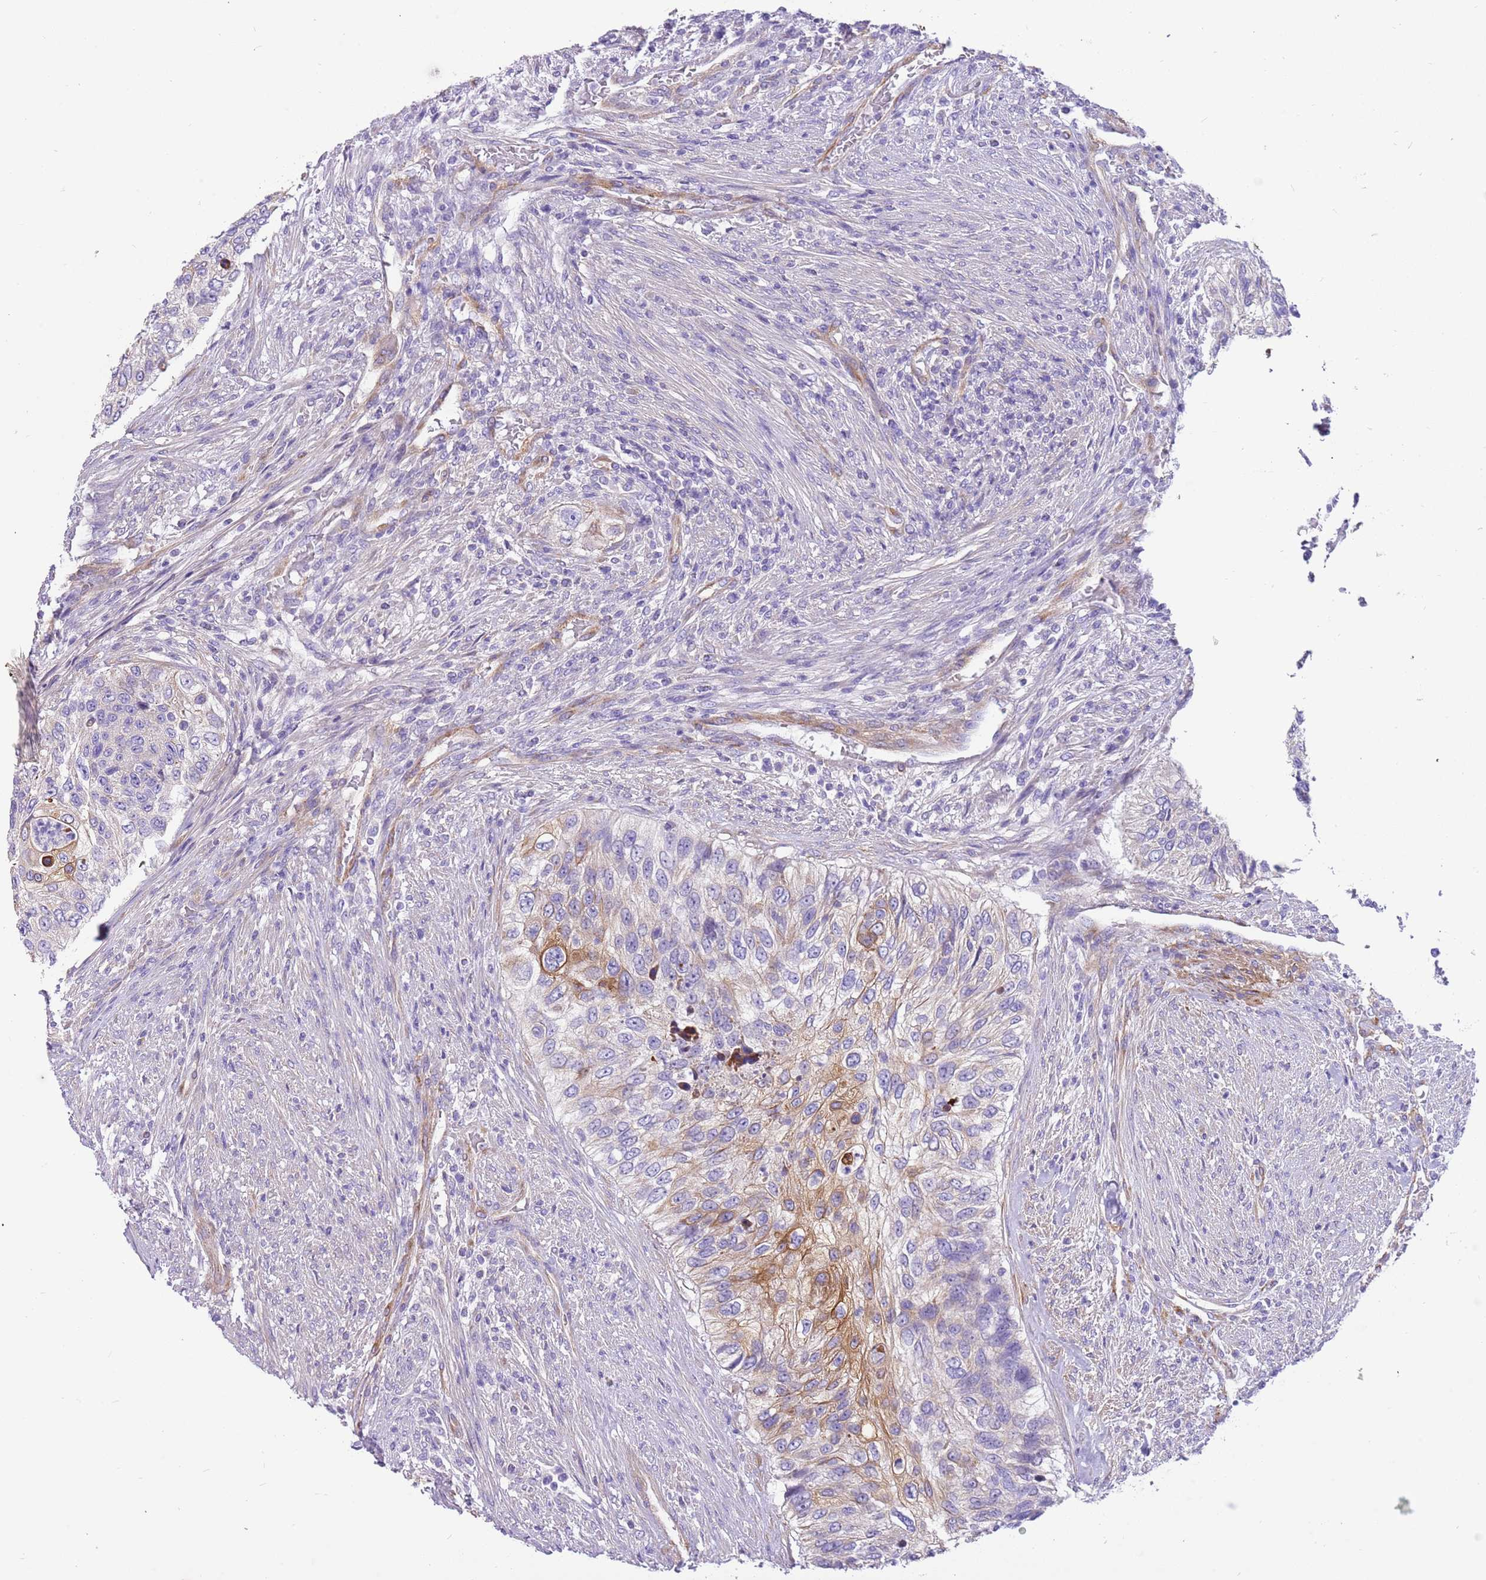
{"staining": {"intensity": "moderate", "quantity": "<25%", "location": "cytoplasmic/membranous"}, "tissue": "urothelial cancer", "cell_type": "Tumor cells", "image_type": "cancer", "snomed": [{"axis": "morphology", "description": "Urothelial carcinoma, High grade"}, {"axis": "topography", "description": "Urinary bladder"}], "caption": "Urothelial cancer was stained to show a protein in brown. There is low levels of moderate cytoplasmic/membranous expression in approximately <25% of tumor cells.", "gene": "SERINC3", "patient": {"sex": "female", "age": 60}}